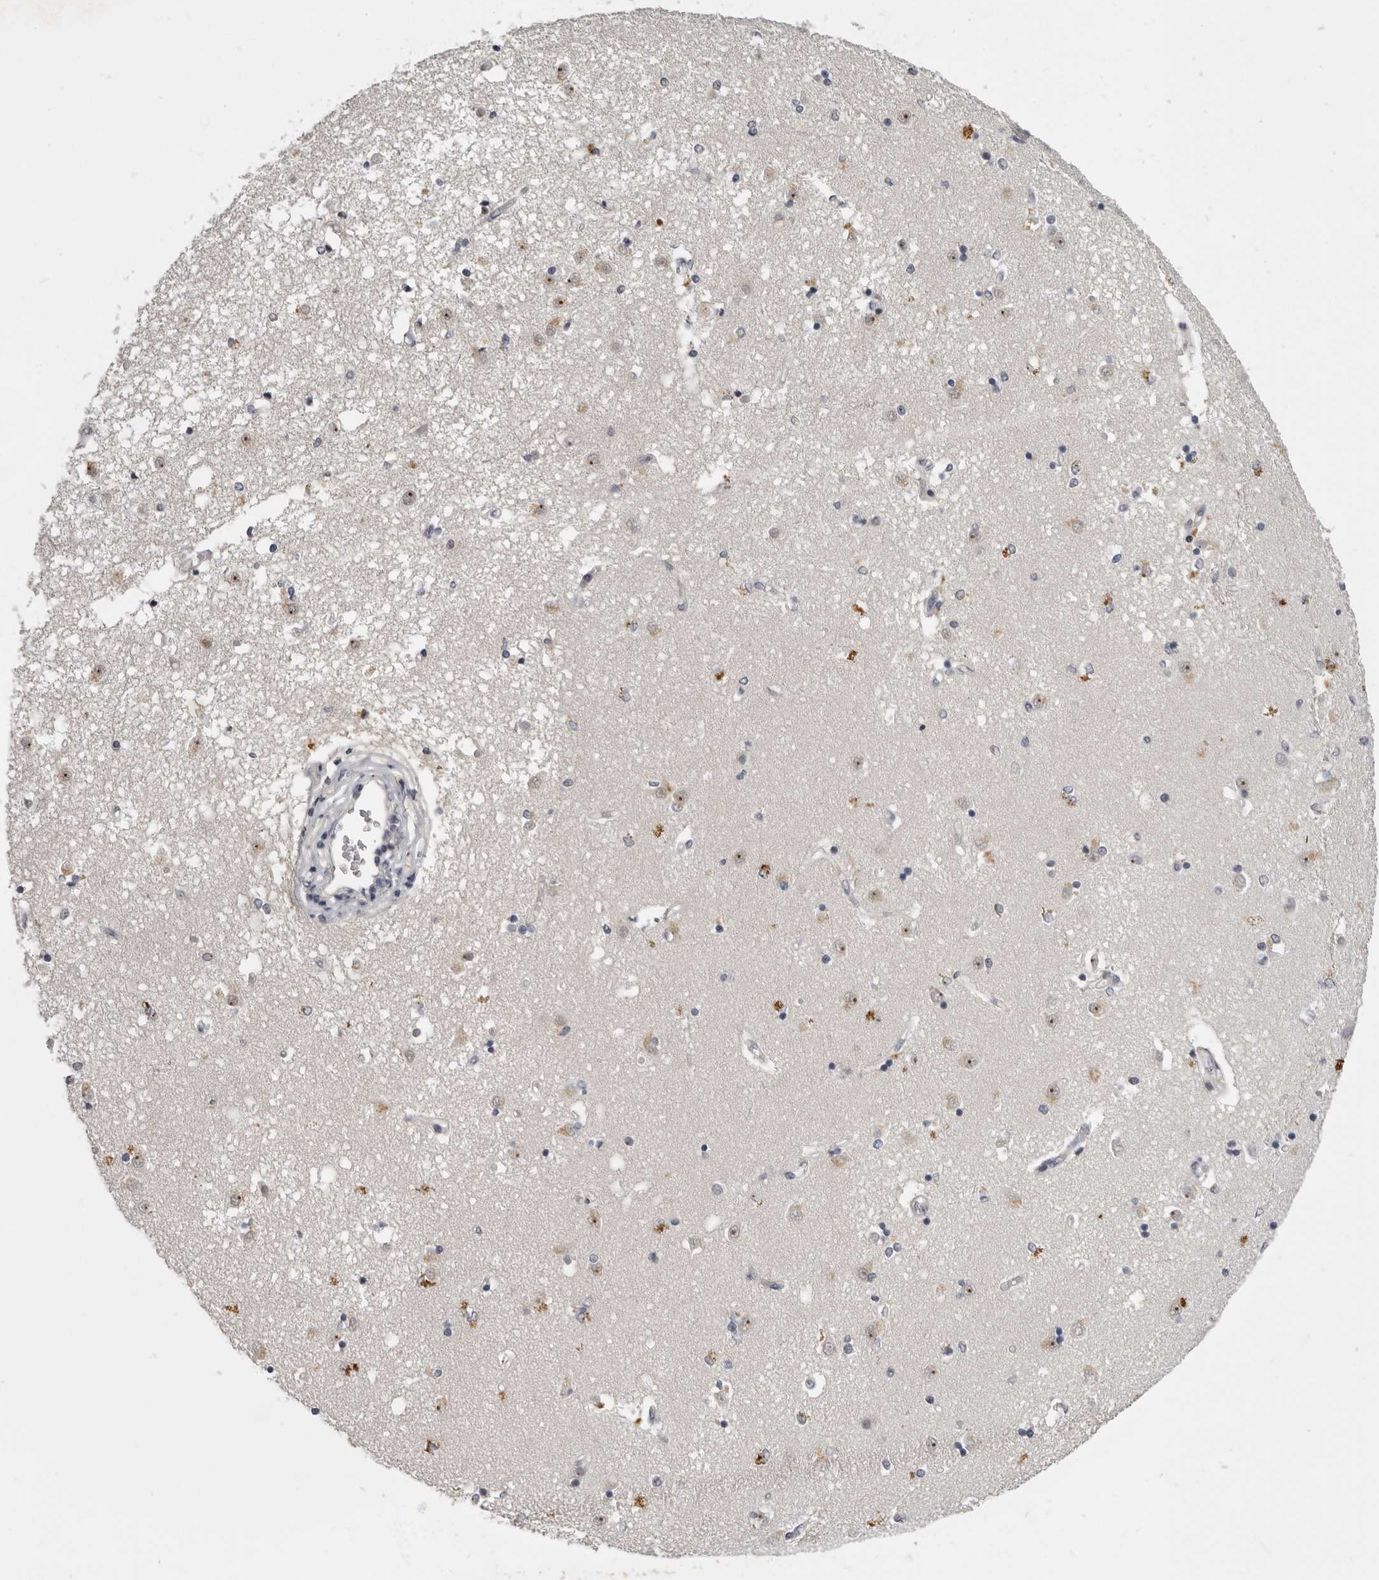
{"staining": {"intensity": "negative", "quantity": "none", "location": "none"}, "tissue": "caudate", "cell_type": "Glial cells", "image_type": "normal", "snomed": [{"axis": "morphology", "description": "Normal tissue, NOS"}, {"axis": "topography", "description": "Lateral ventricle wall"}], "caption": "Glial cells are negative for protein expression in benign human caudate.", "gene": "MRTO4", "patient": {"sex": "male", "age": 45}}